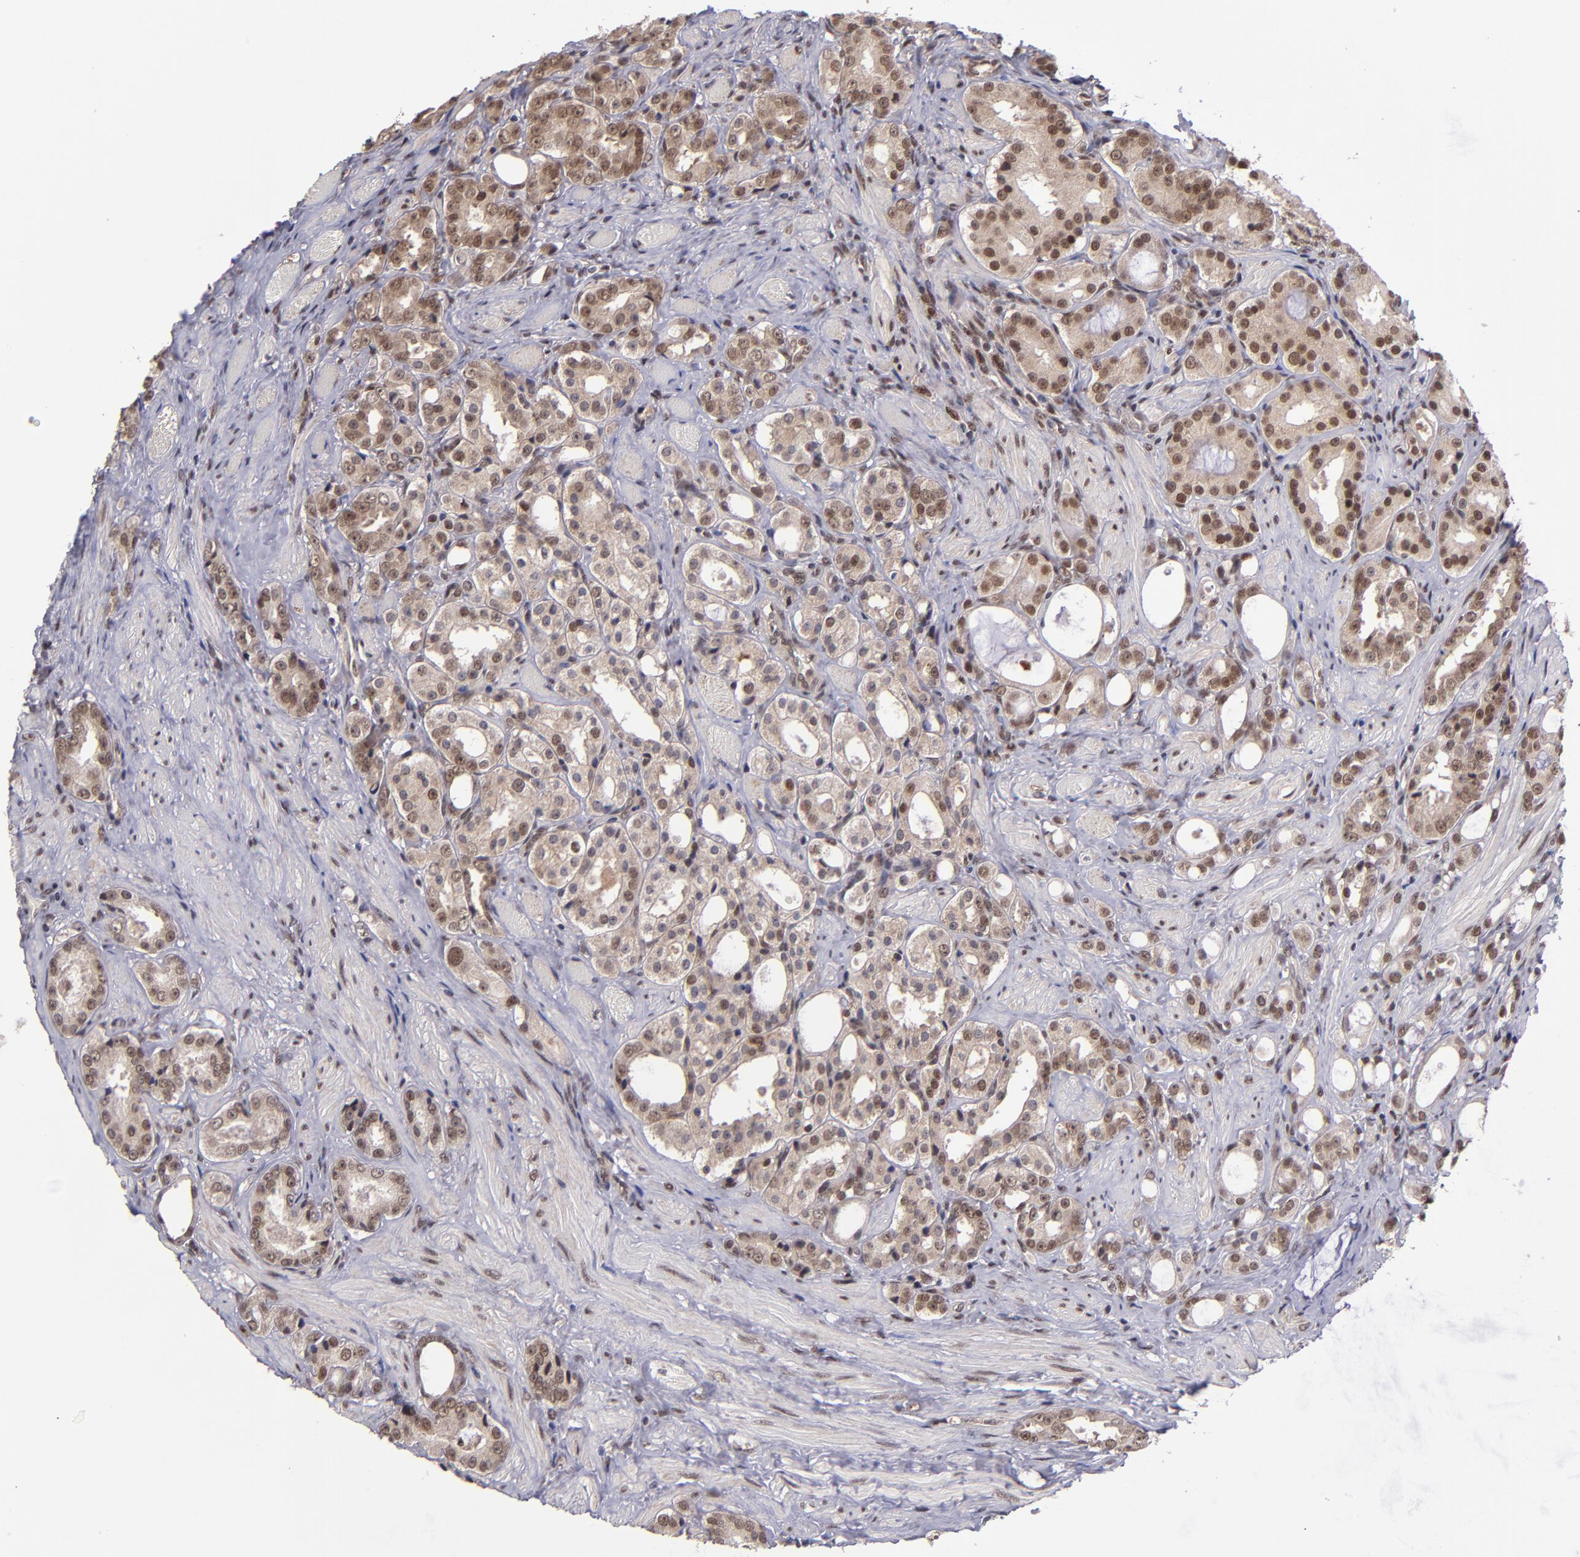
{"staining": {"intensity": "moderate", "quantity": ">75%", "location": "nuclear"}, "tissue": "prostate cancer", "cell_type": "Tumor cells", "image_type": "cancer", "snomed": [{"axis": "morphology", "description": "Adenocarcinoma, Medium grade"}, {"axis": "topography", "description": "Prostate"}], "caption": "Human prostate medium-grade adenocarcinoma stained for a protein (brown) shows moderate nuclear positive positivity in about >75% of tumor cells.", "gene": "EP300", "patient": {"sex": "male", "age": 60}}